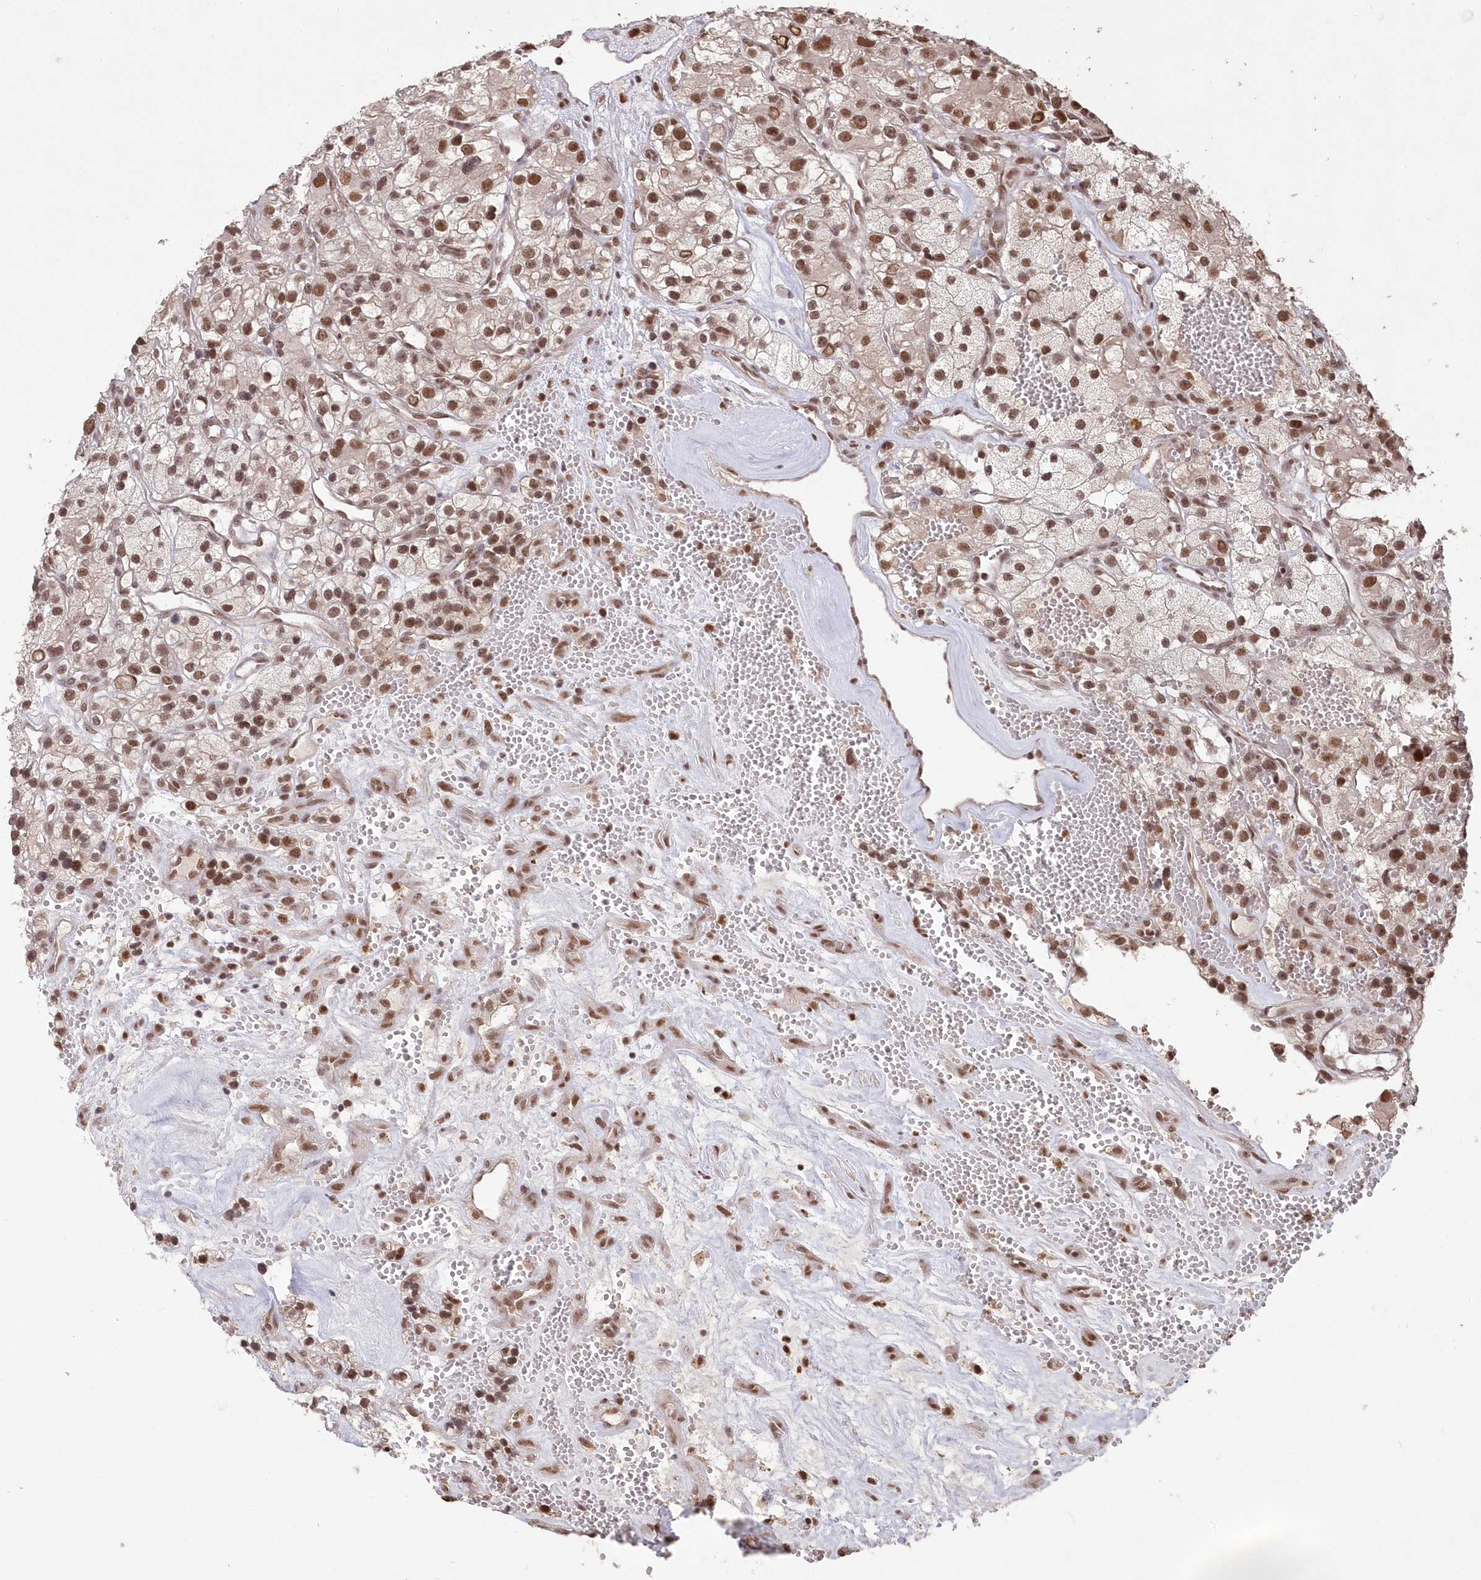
{"staining": {"intensity": "moderate", "quantity": ">75%", "location": "nuclear"}, "tissue": "renal cancer", "cell_type": "Tumor cells", "image_type": "cancer", "snomed": [{"axis": "morphology", "description": "Adenocarcinoma, NOS"}, {"axis": "topography", "description": "Kidney"}], "caption": "Renal cancer stained with DAB immunohistochemistry (IHC) demonstrates medium levels of moderate nuclear expression in about >75% of tumor cells.", "gene": "PDS5A", "patient": {"sex": "female", "age": 57}}